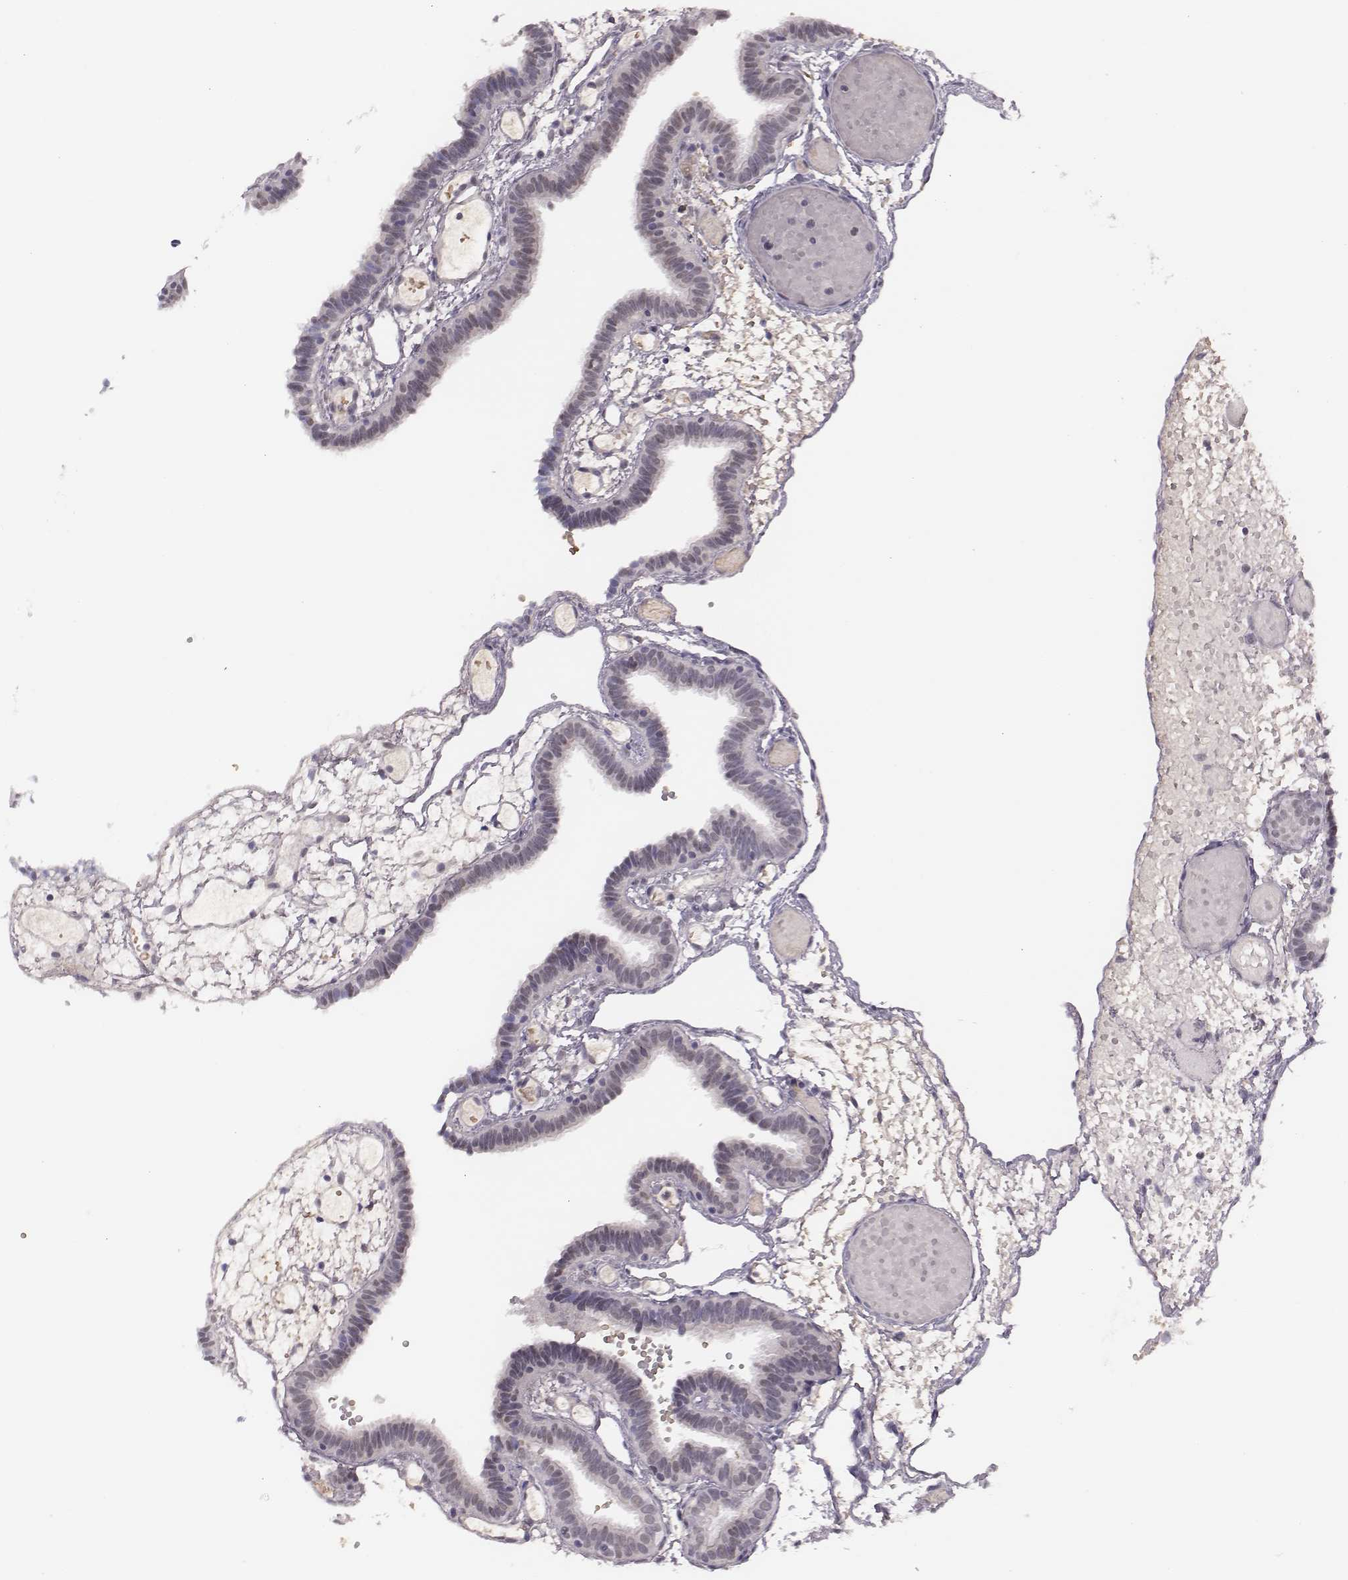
{"staining": {"intensity": "moderate", "quantity": "<25%", "location": "cytoplasmic/membranous,nuclear"}, "tissue": "fallopian tube", "cell_type": "Glandular cells", "image_type": "normal", "snomed": [{"axis": "morphology", "description": "Normal tissue, NOS"}, {"axis": "topography", "description": "Fallopian tube"}], "caption": "Unremarkable fallopian tube exhibits moderate cytoplasmic/membranous,nuclear expression in approximately <25% of glandular cells Using DAB (3,3'-diaminobenzidine) (brown) and hematoxylin (blue) stains, captured at high magnification using brightfield microscopy..", "gene": "PBK", "patient": {"sex": "female", "age": 37}}